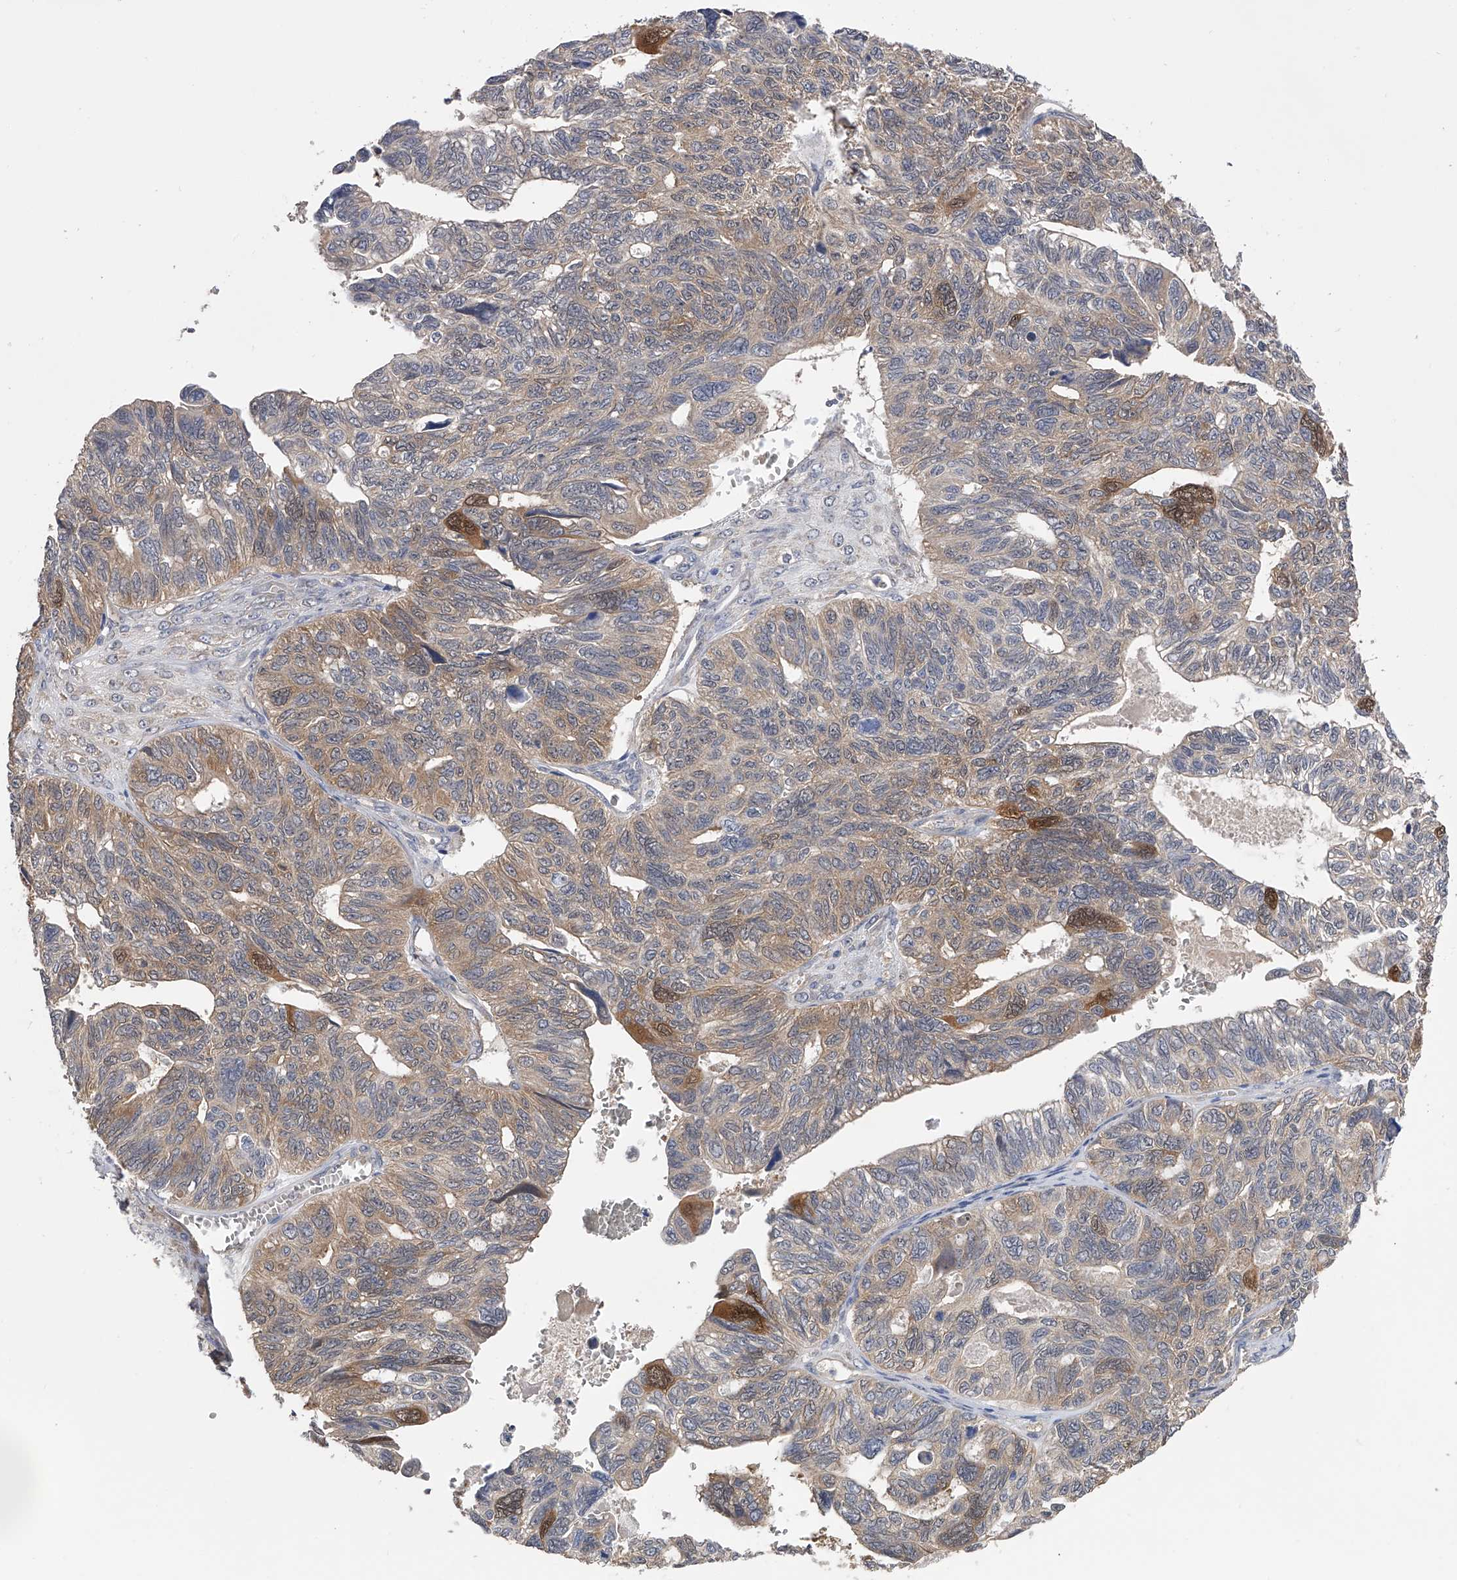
{"staining": {"intensity": "moderate", "quantity": "<25%", "location": "cytoplasmic/membranous,nuclear"}, "tissue": "ovarian cancer", "cell_type": "Tumor cells", "image_type": "cancer", "snomed": [{"axis": "morphology", "description": "Cystadenocarcinoma, serous, NOS"}, {"axis": "topography", "description": "Ovary"}], "caption": "IHC of ovarian cancer (serous cystadenocarcinoma) demonstrates low levels of moderate cytoplasmic/membranous and nuclear positivity in about <25% of tumor cells.", "gene": "CFAP298", "patient": {"sex": "female", "age": 79}}